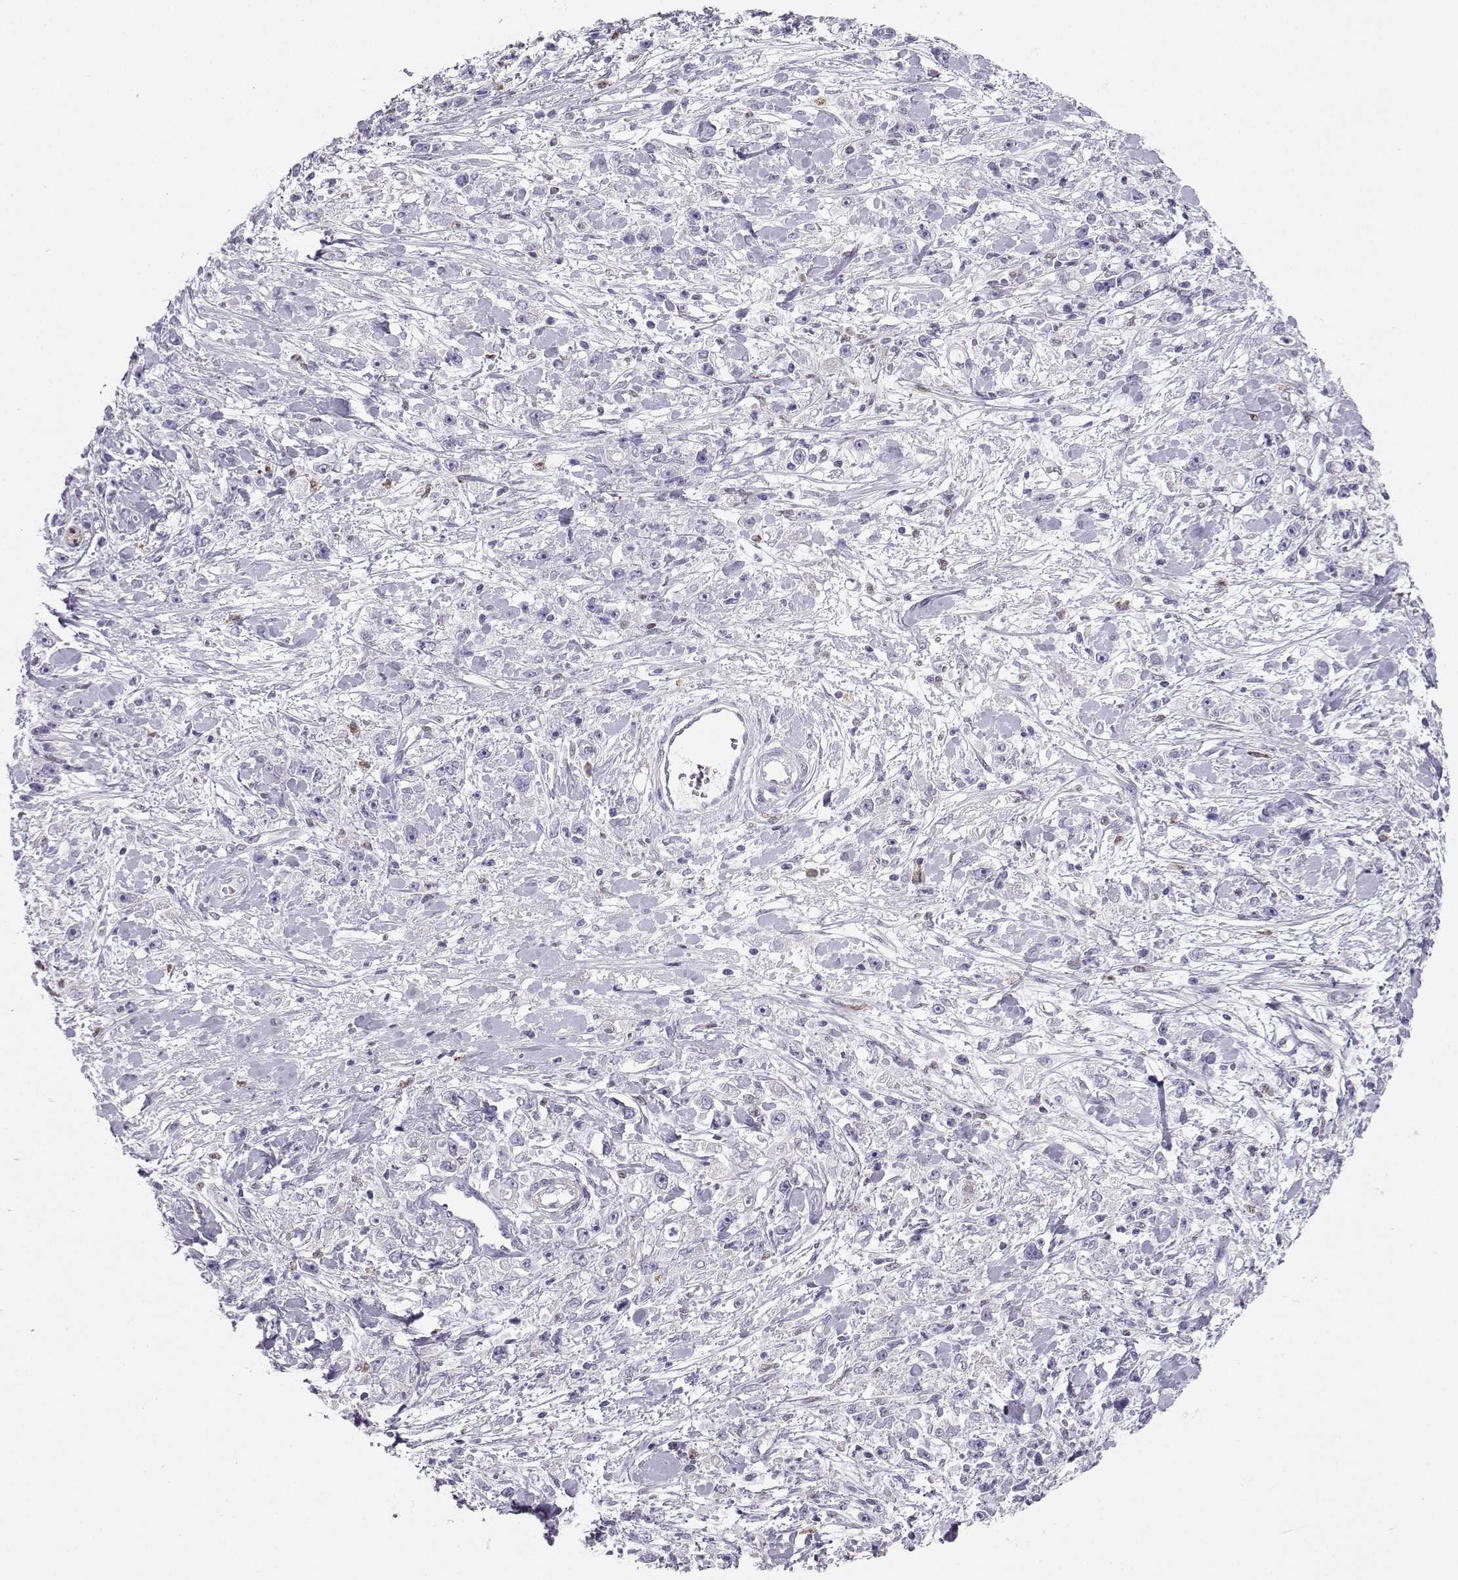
{"staining": {"intensity": "negative", "quantity": "none", "location": "none"}, "tissue": "stomach cancer", "cell_type": "Tumor cells", "image_type": "cancer", "snomed": [{"axis": "morphology", "description": "Adenocarcinoma, NOS"}, {"axis": "topography", "description": "Stomach"}], "caption": "Immunohistochemistry of human stomach cancer reveals no staining in tumor cells. (Immunohistochemistry (ihc), brightfield microscopy, high magnification).", "gene": "DCLK3", "patient": {"sex": "female", "age": 59}}